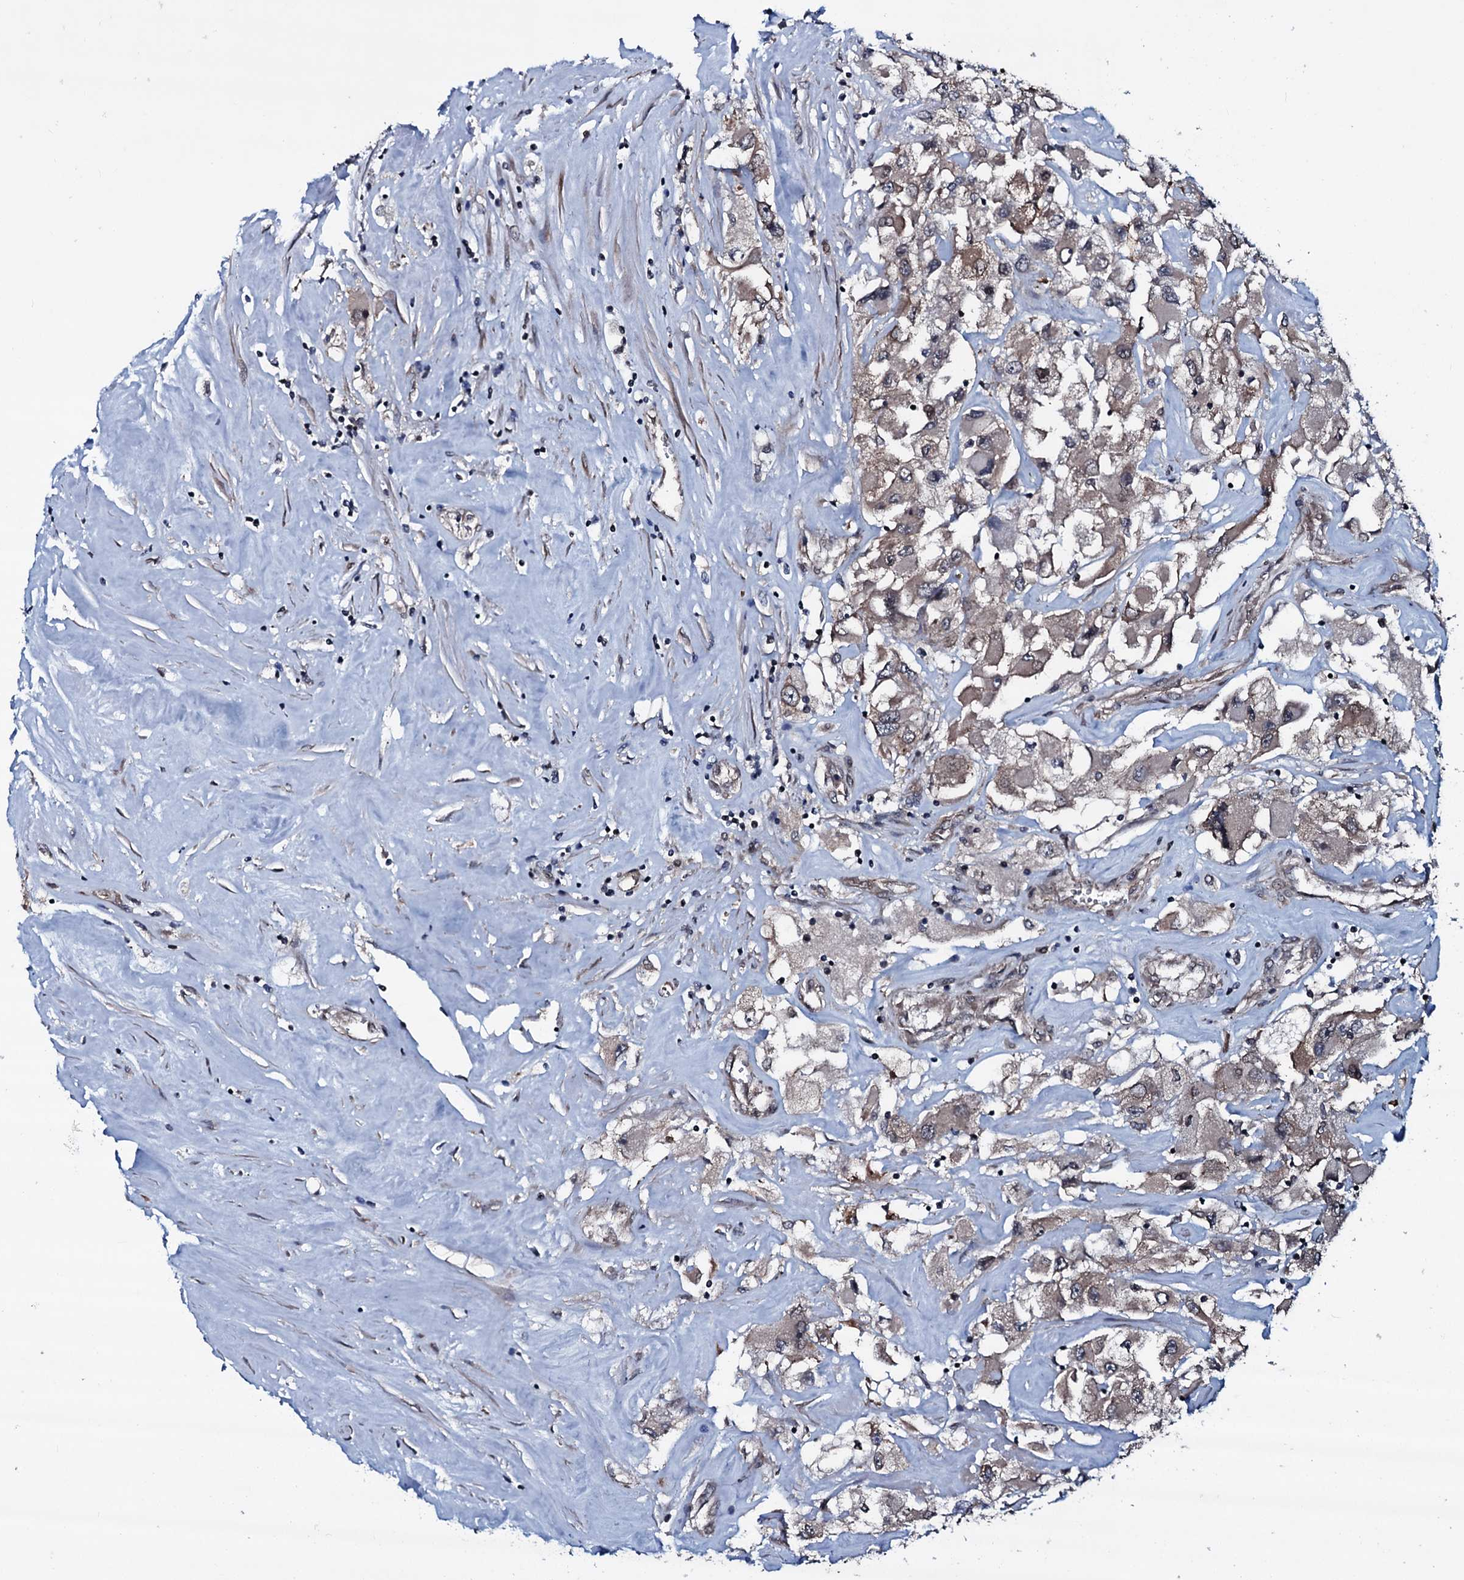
{"staining": {"intensity": "weak", "quantity": "25%-75%", "location": "cytoplasmic/membranous"}, "tissue": "renal cancer", "cell_type": "Tumor cells", "image_type": "cancer", "snomed": [{"axis": "morphology", "description": "Adenocarcinoma, NOS"}, {"axis": "topography", "description": "Kidney"}], "caption": "Protein expression by immunohistochemistry demonstrates weak cytoplasmic/membranous expression in about 25%-75% of tumor cells in renal adenocarcinoma.", "gene": "OGFOD2", "patient": {"sex": "female", "age": 52}}